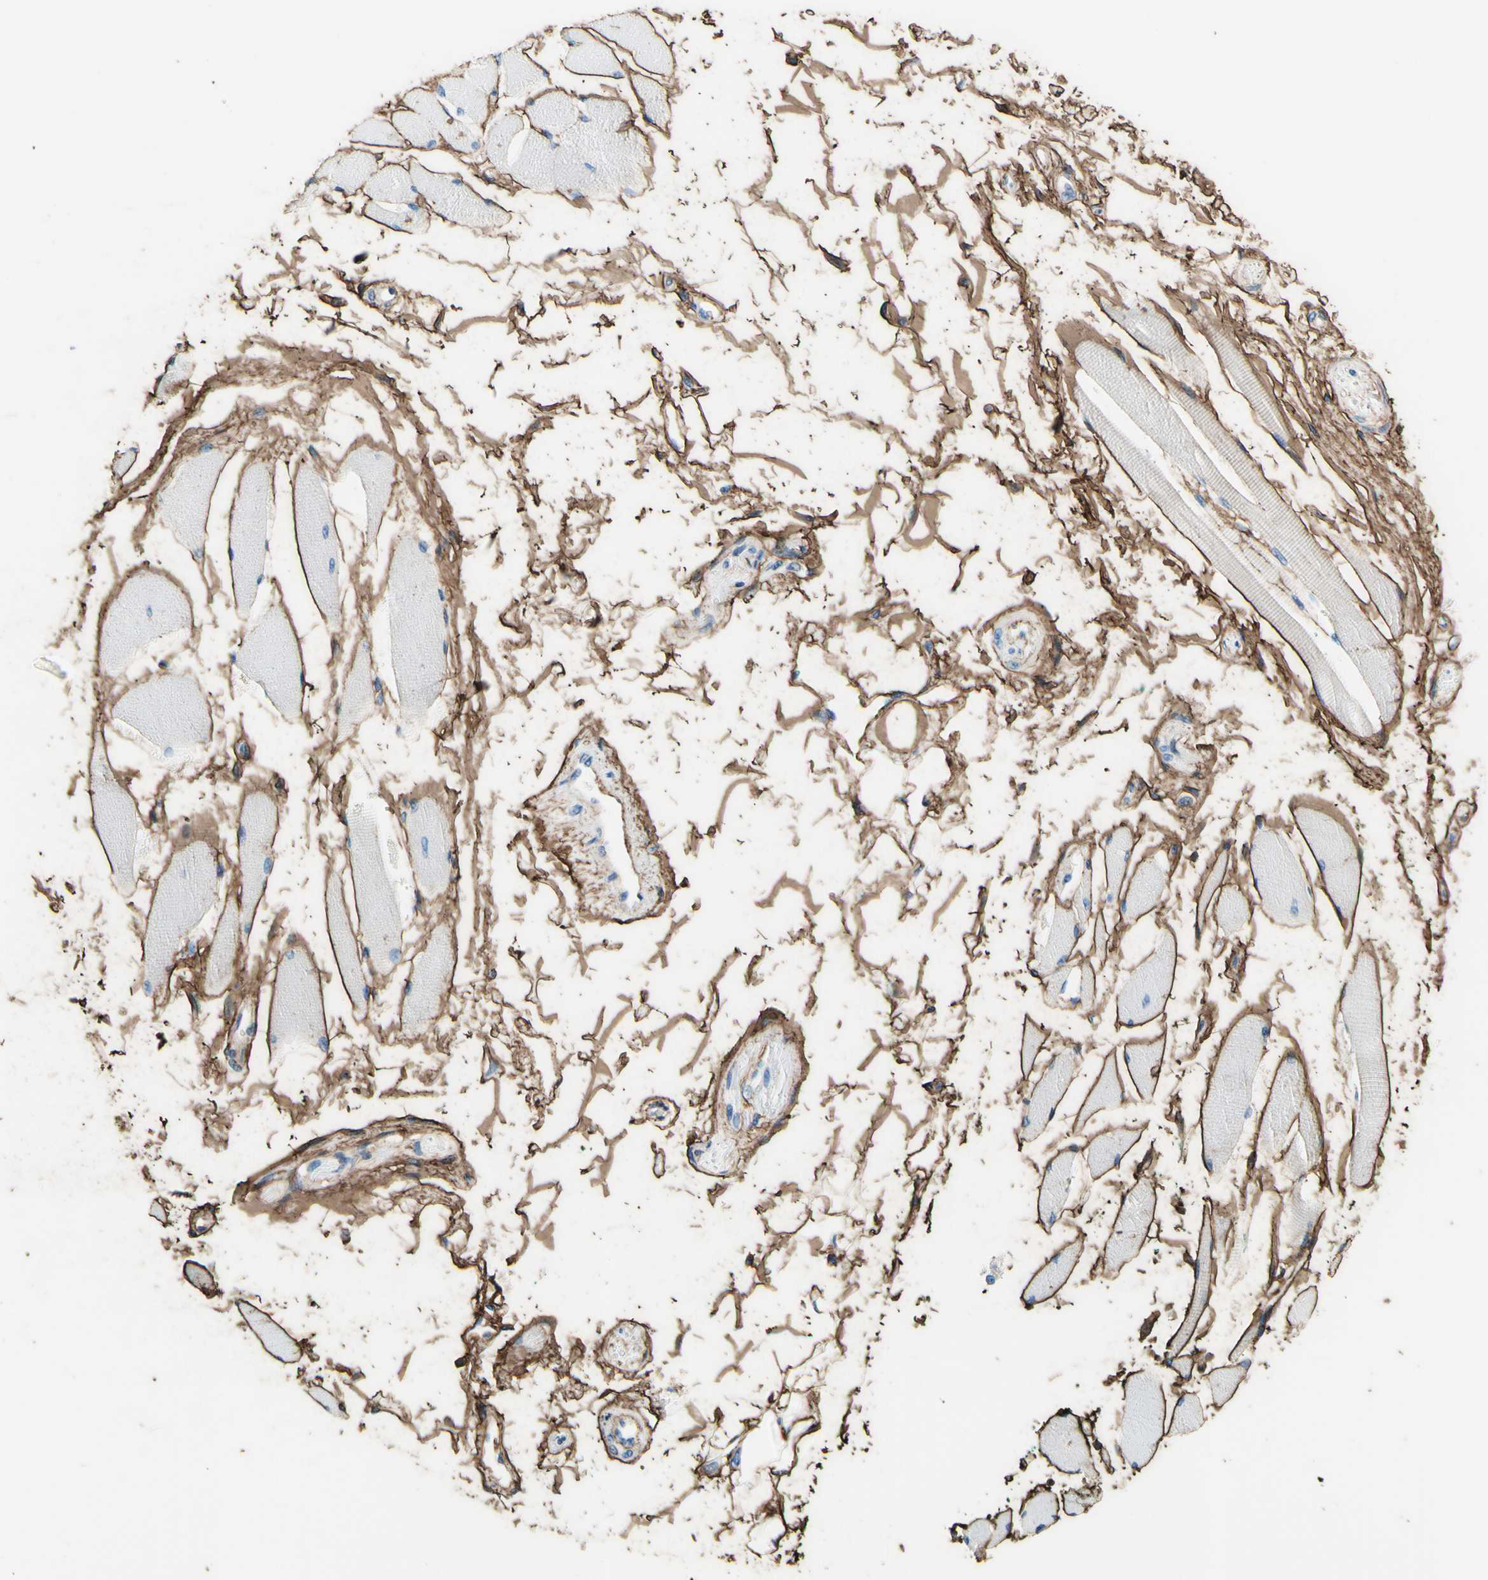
{"staining": {"intensity": "negative", "quantity": "none", "location": "none"}, "tissue": "skeletal muscle", "cell_type": "Myocytes", "image_type": "normal", "snomed": [{"axis": "morphology", "description": "Normal tissue, NOS"}, {"axis": "topography", "description": "Skeletal muscle"}, {"axis": "topography", "description": "Oral tissue"}, {"axis": "topography", "description": "Peripheral nerve tissue"}], "caption": "A high-resolution image shows immunohistochemistry (IHC) staining of unremarkable skeletal muscle, which displays no significant positivity in myocytes. Nuclei are stained in blue.", "gene": "MFAP5", "patient": {"sex": "female", "age": 84}}